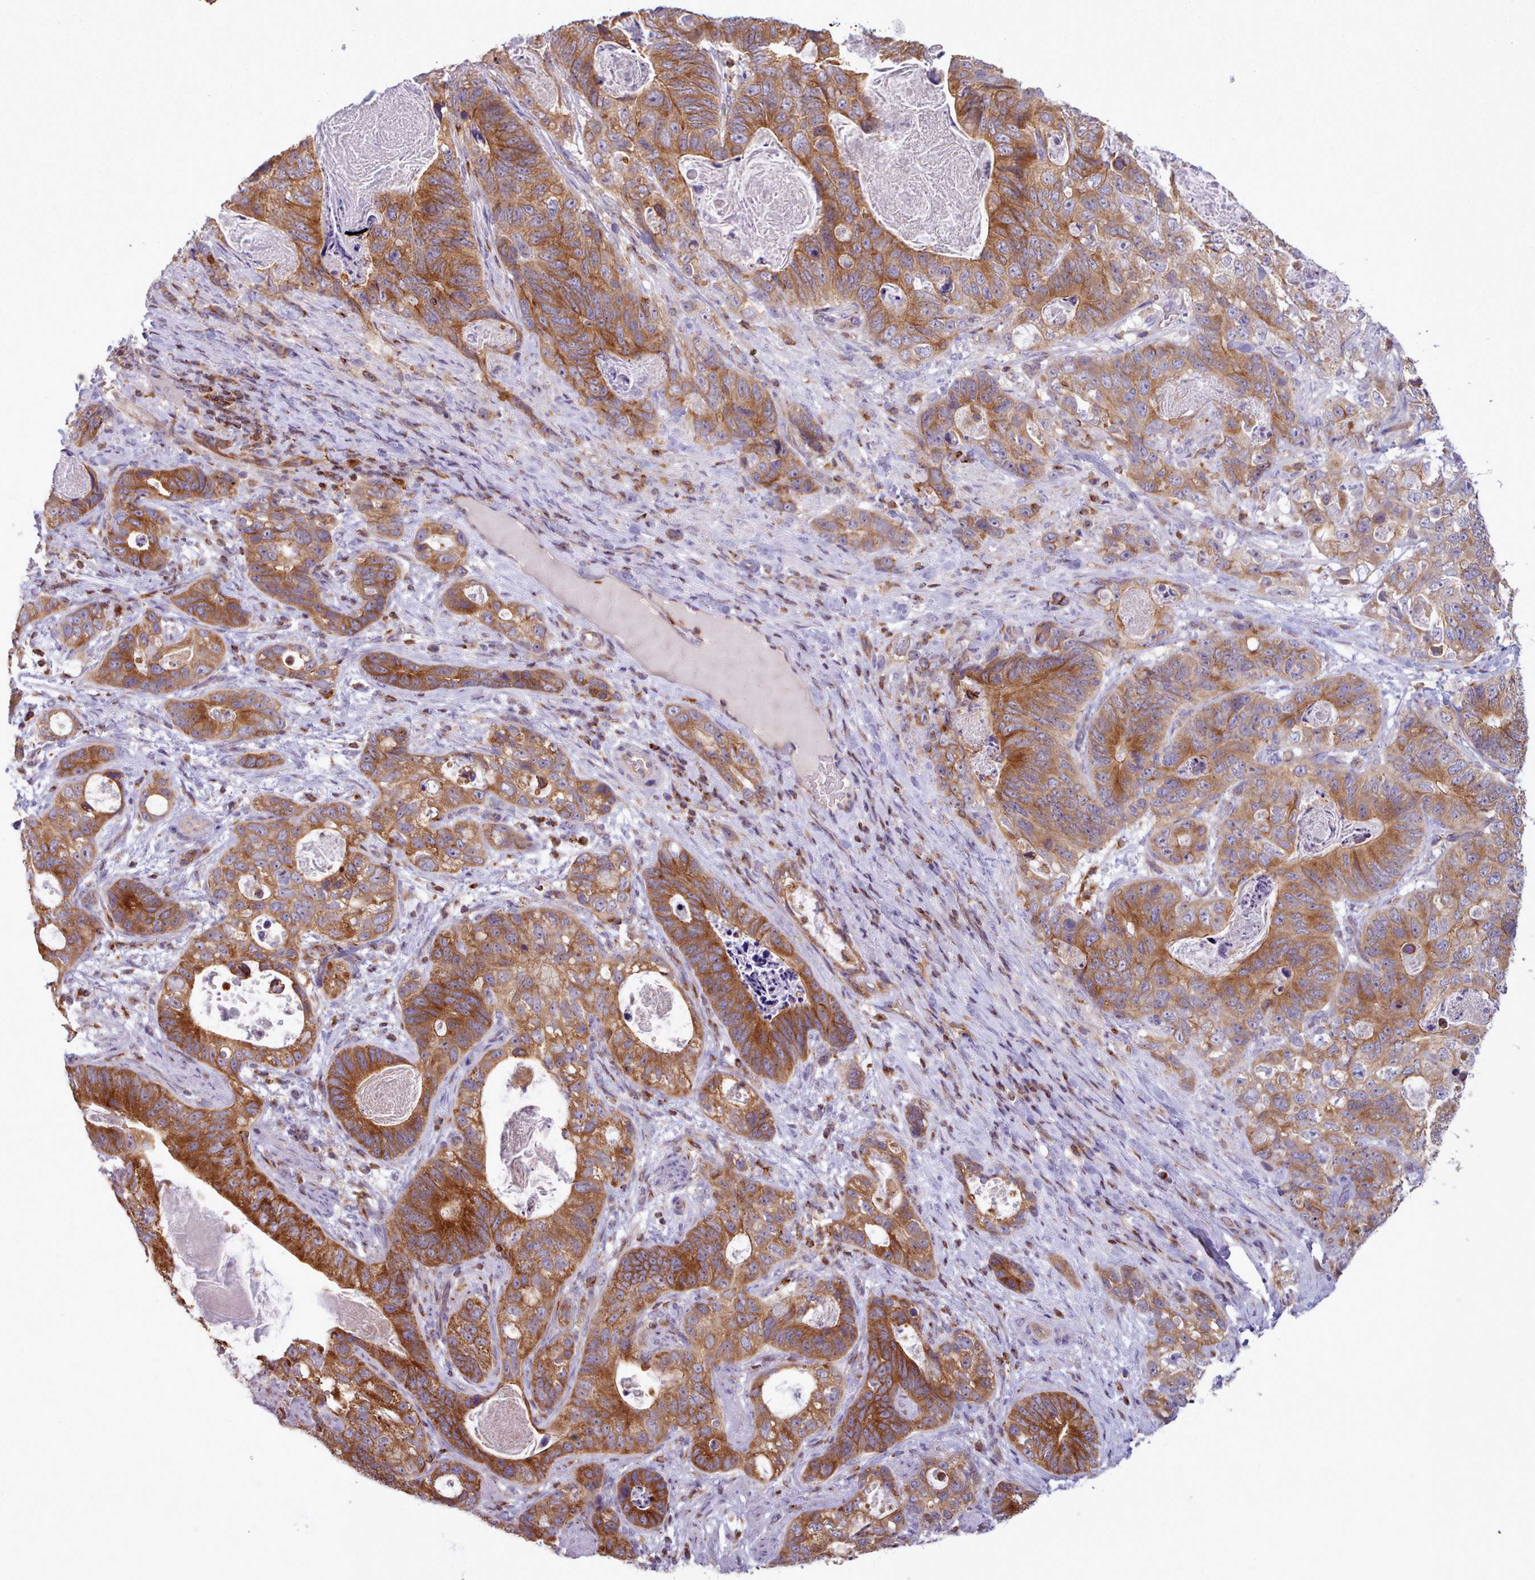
{"staining": {"intensity": "moderate", "quantity": ">75%", "location": "cytoplasmic/membranous"}, "tissue": "stomach cancer", "cell_type": "Tumor cells", "image_type": "cancer", "snomed": [{"axis": "morphology", "description": "Normal tissue, NOS"}, {"axis": "morphology", "description": "Adenocarcinoma, NOS"}, {"axis": "topography", "description": "Stomach"}], "caption": "Stomach cancer stained with a brown dye shows moderate cytoplasmic/membranous positive staining in about >75% of tumor cells.", "gene": "CRYBG1", "patient": {"sex": "female", "age": 89}}